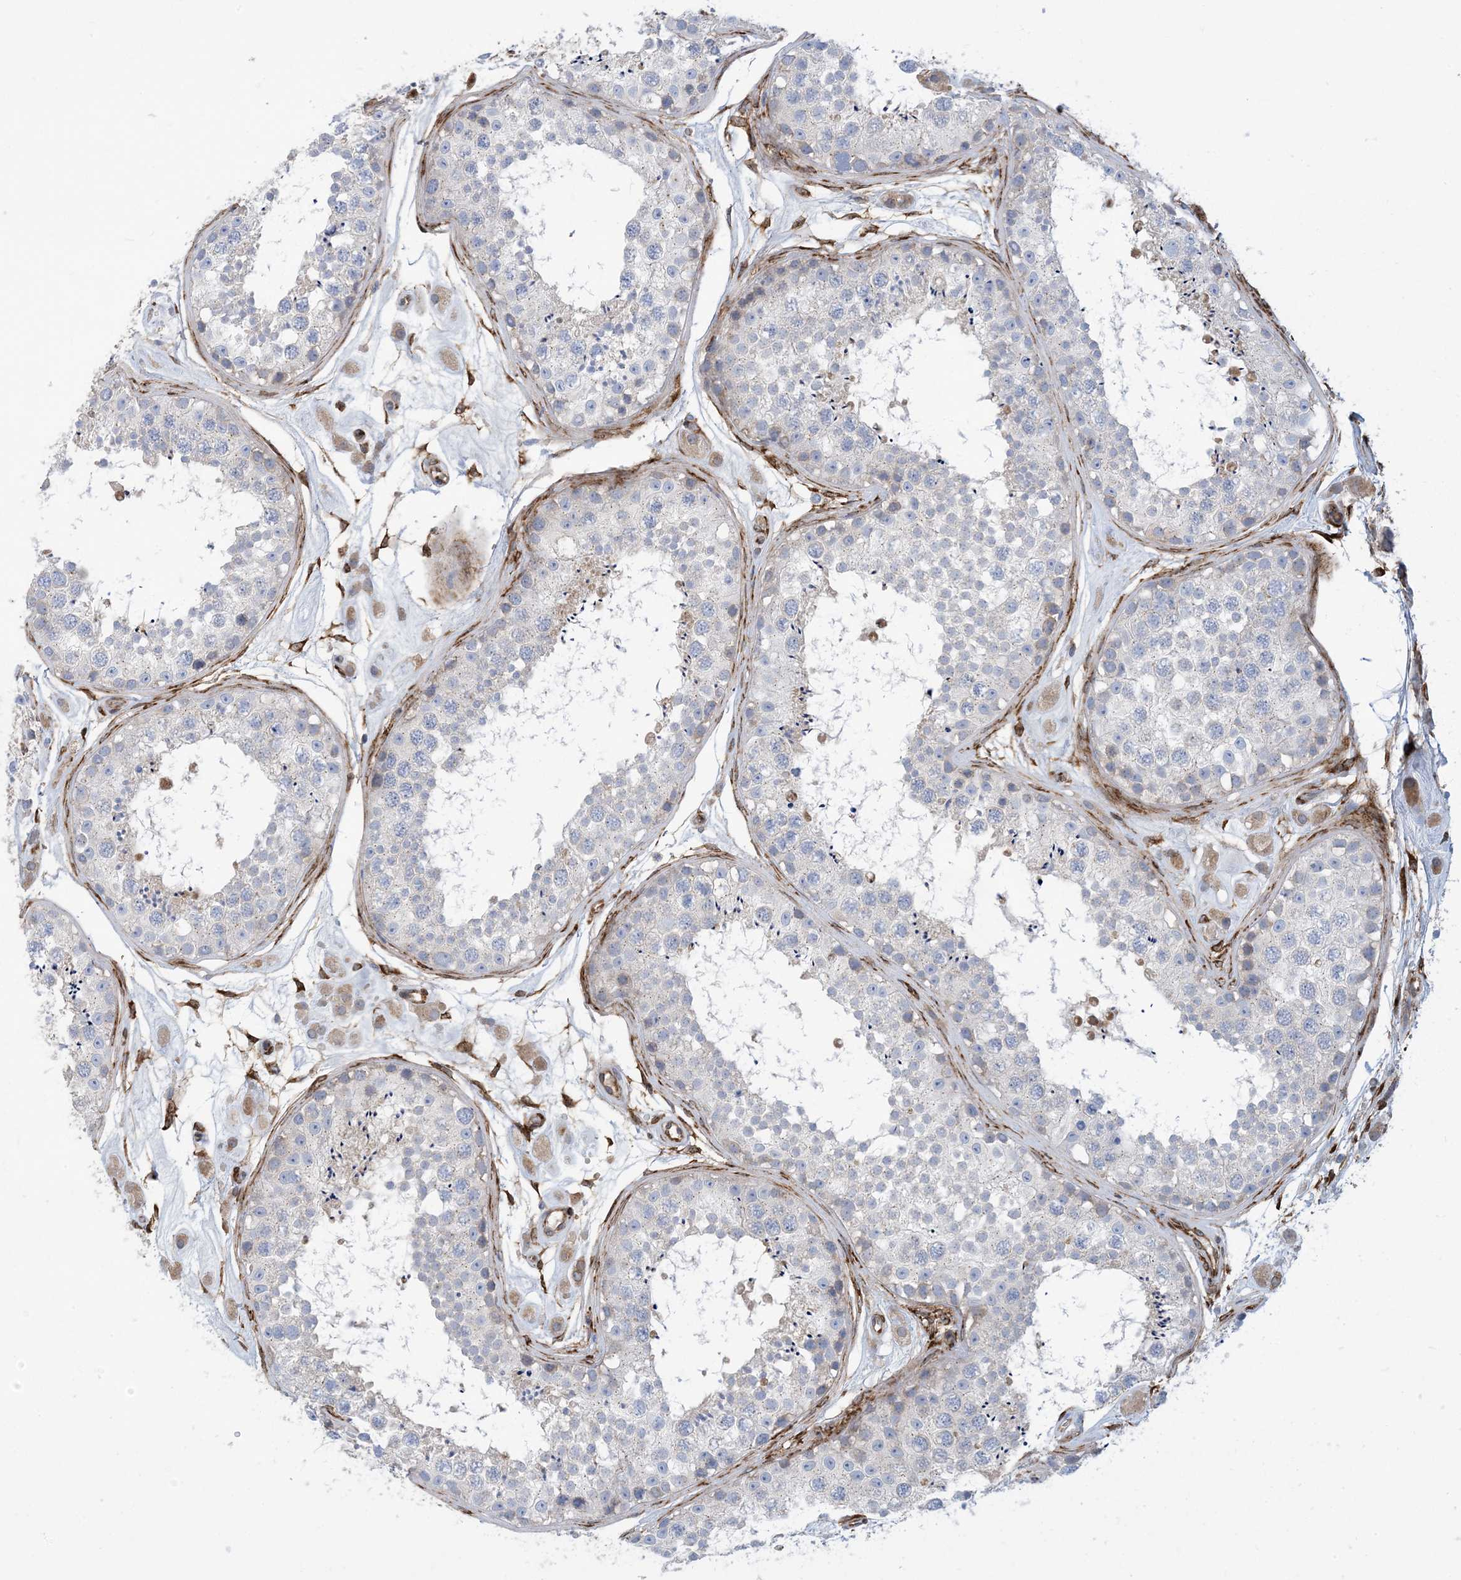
{"staining": {"intensity": "negative", "quantity": "none", "location": "none"}, "tissue": "testis", "cell_type": "Cells in seminiferous ducts", "image_type": "normal", "snomed": [{"axis": "morphology", "description": "Normal tissue, NOS"}, {"axis": "topography", "description": "Testis"}], "caption": "Immunohistochemistry image of benign testis: testis stained with DAB shows no significant protein positivity in cells in seminiferous ducts.", "gene": "RBMS3", "patient": {"sex": "male", "age": 25}}